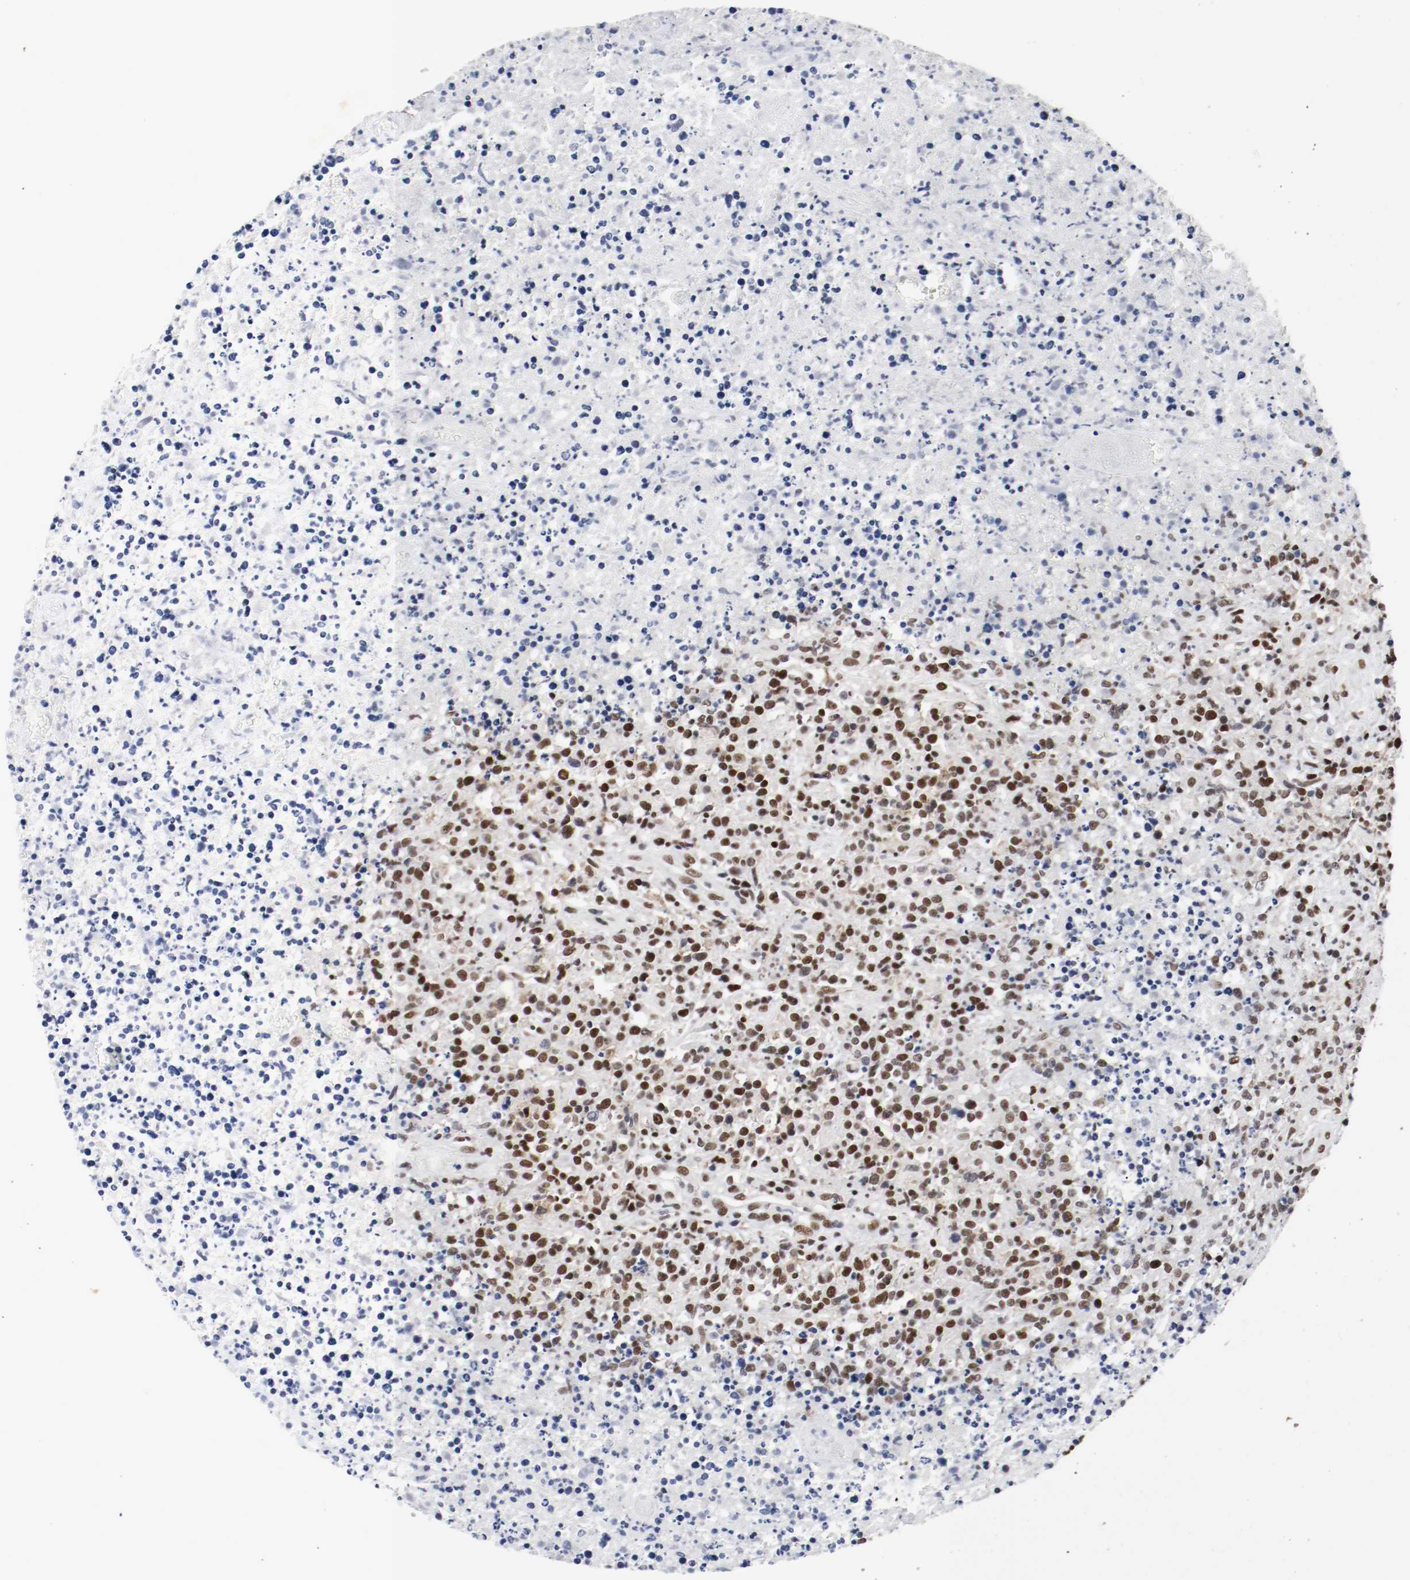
{"staining": {"intensity": "moderate", "quantity": ">75%", "location": "nuclear"}, "tissue": "lymphoma", "cell_type": "Tumor cells", "image_type": "cancer", "snomed": [{"axis": "morphology", "description": "Malignant lymphoma, non-Hodgkin's type, High grade"}, {"axis": "topography", "description": "Lymph node"}], "caption": "A high-resolution photomicrograph shows immunohistochemistry (IHC) staining of malignant lymphoma, non-Hodgkin's type (high-grade), which exhibits moderate nuclear staining in approximately >75% of tumor cells.", "gene": "MEF2D", "patient": {"sex": "female", "age": 84}}